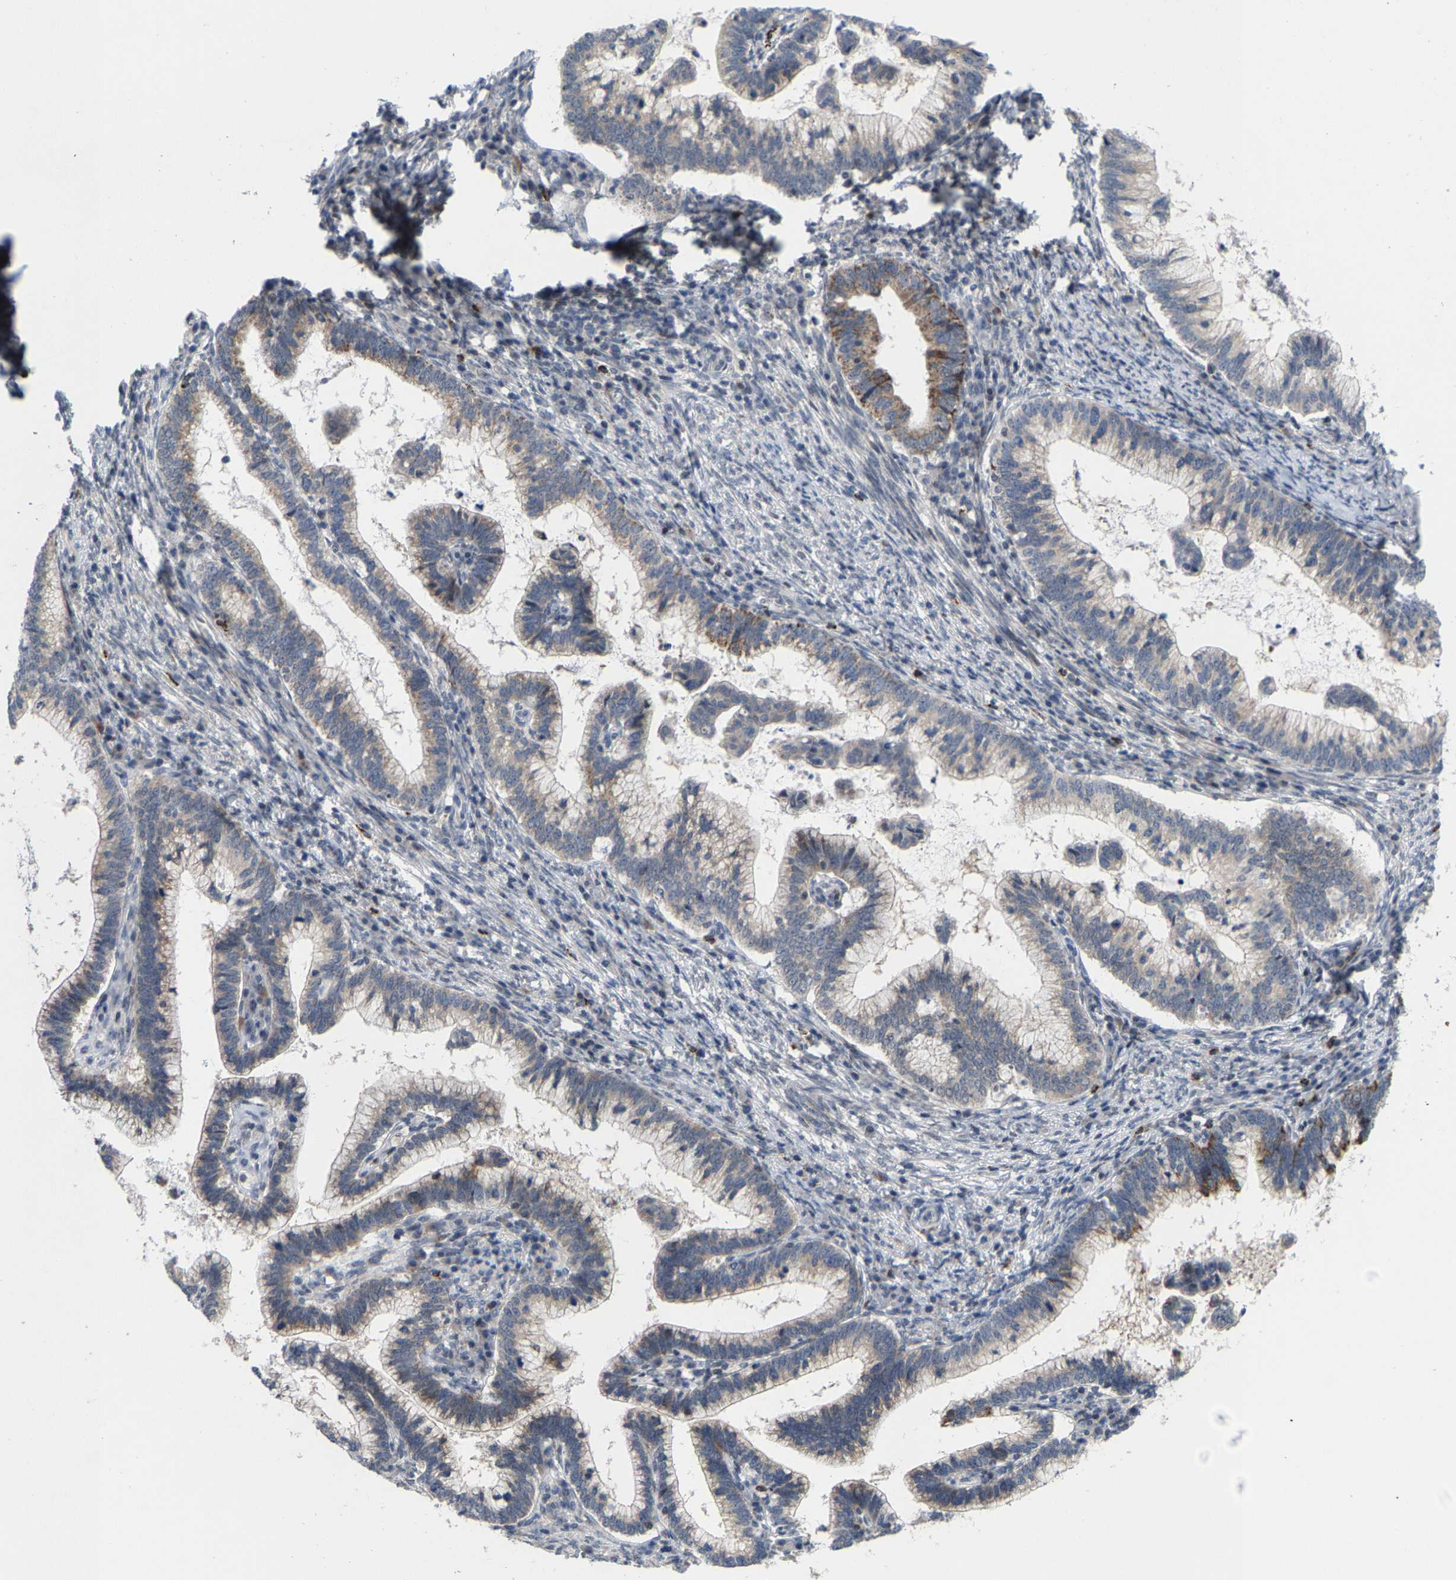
{"staining": {"intensity": "weak", "quantity": "<25%", "location": "cytoplasmic/membranous"}, "tissue": "cervical cancer", "cell_type": "Tumor cells", "image_type": "cancer", "snomed": [{"axis": "morphology", "description": "Adenocarcinoma, NOS"}, {"axis": "topography", "description": "Cervix"}], "caption": "Immunohistochemistry (IHC) of cervical cancer demonstrates no staining in tumor cells. (Brightfield microscopy of DAB (3,3'-diaminobenzidine) immunohistochemistry (IHC) at high magnification).", "gene": "TDRKH", "patient": {"sex": "female", "age": 36}}